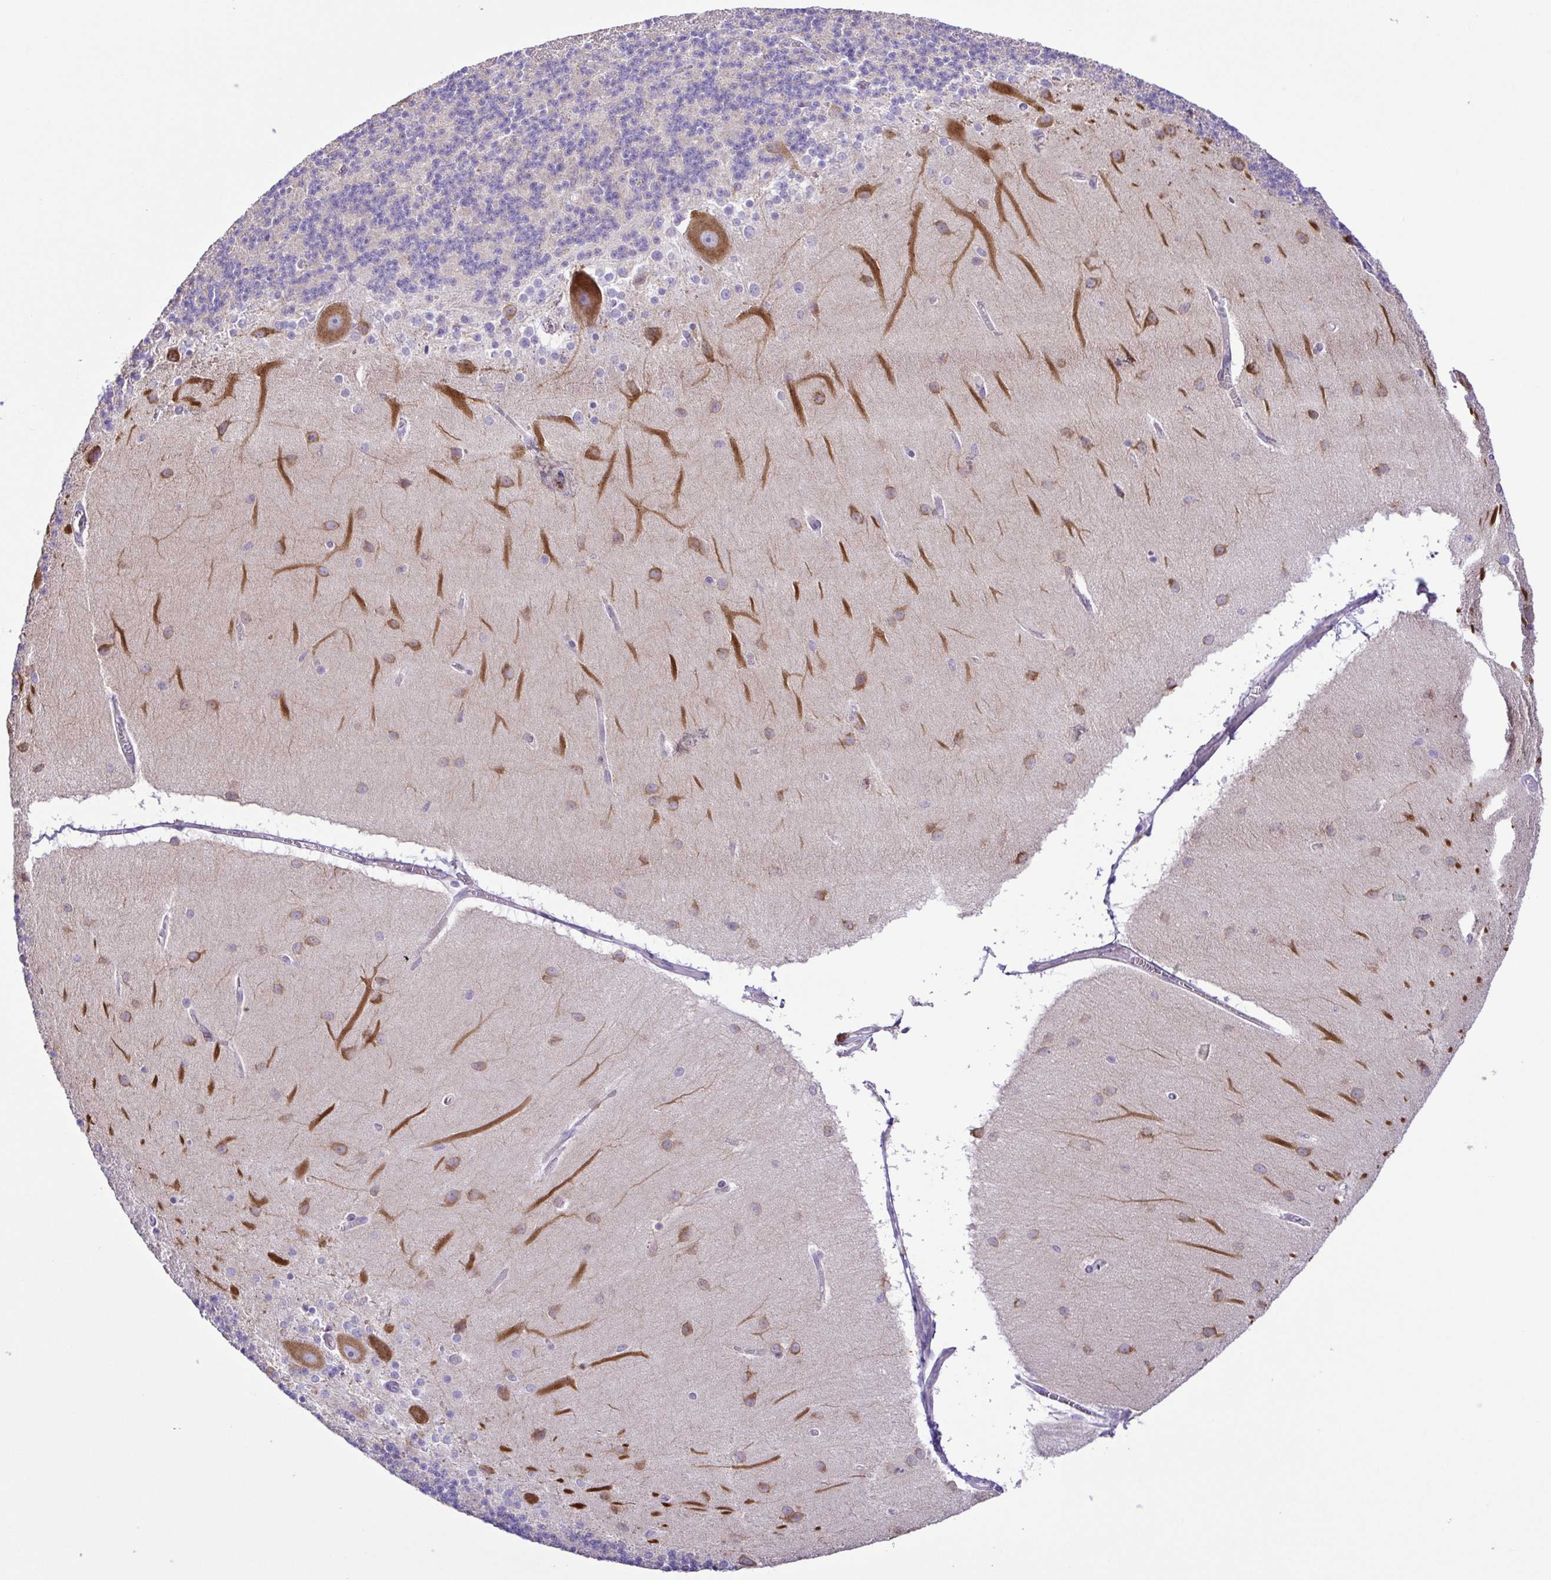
{"staining": {"intensity": "negative", "quantity": "none", "location": "none"}, "tissue": "cerebellum", "cell_type": "Cells in granular layer", "image_type": "normal", "snomed": [{"axis": "morphology", "description": "Normal tissue, NOS"}, {"axis": "topography", "description": "Cerebellum"}], "caption": "A high-resolution photomicrograph shows immunohistochemistry (IHC) staining of unremarkable cerebellum, which exhibits no significant expression in cells in granular layer. (Stains: DAB (3,3'-diaminobenzidine) IHC with hematoxylin counter stain, Microscopy: brightfield microscopy at high magnification).", "gene": "FLT1", "patient": {"sex": "female", "age": 54}}